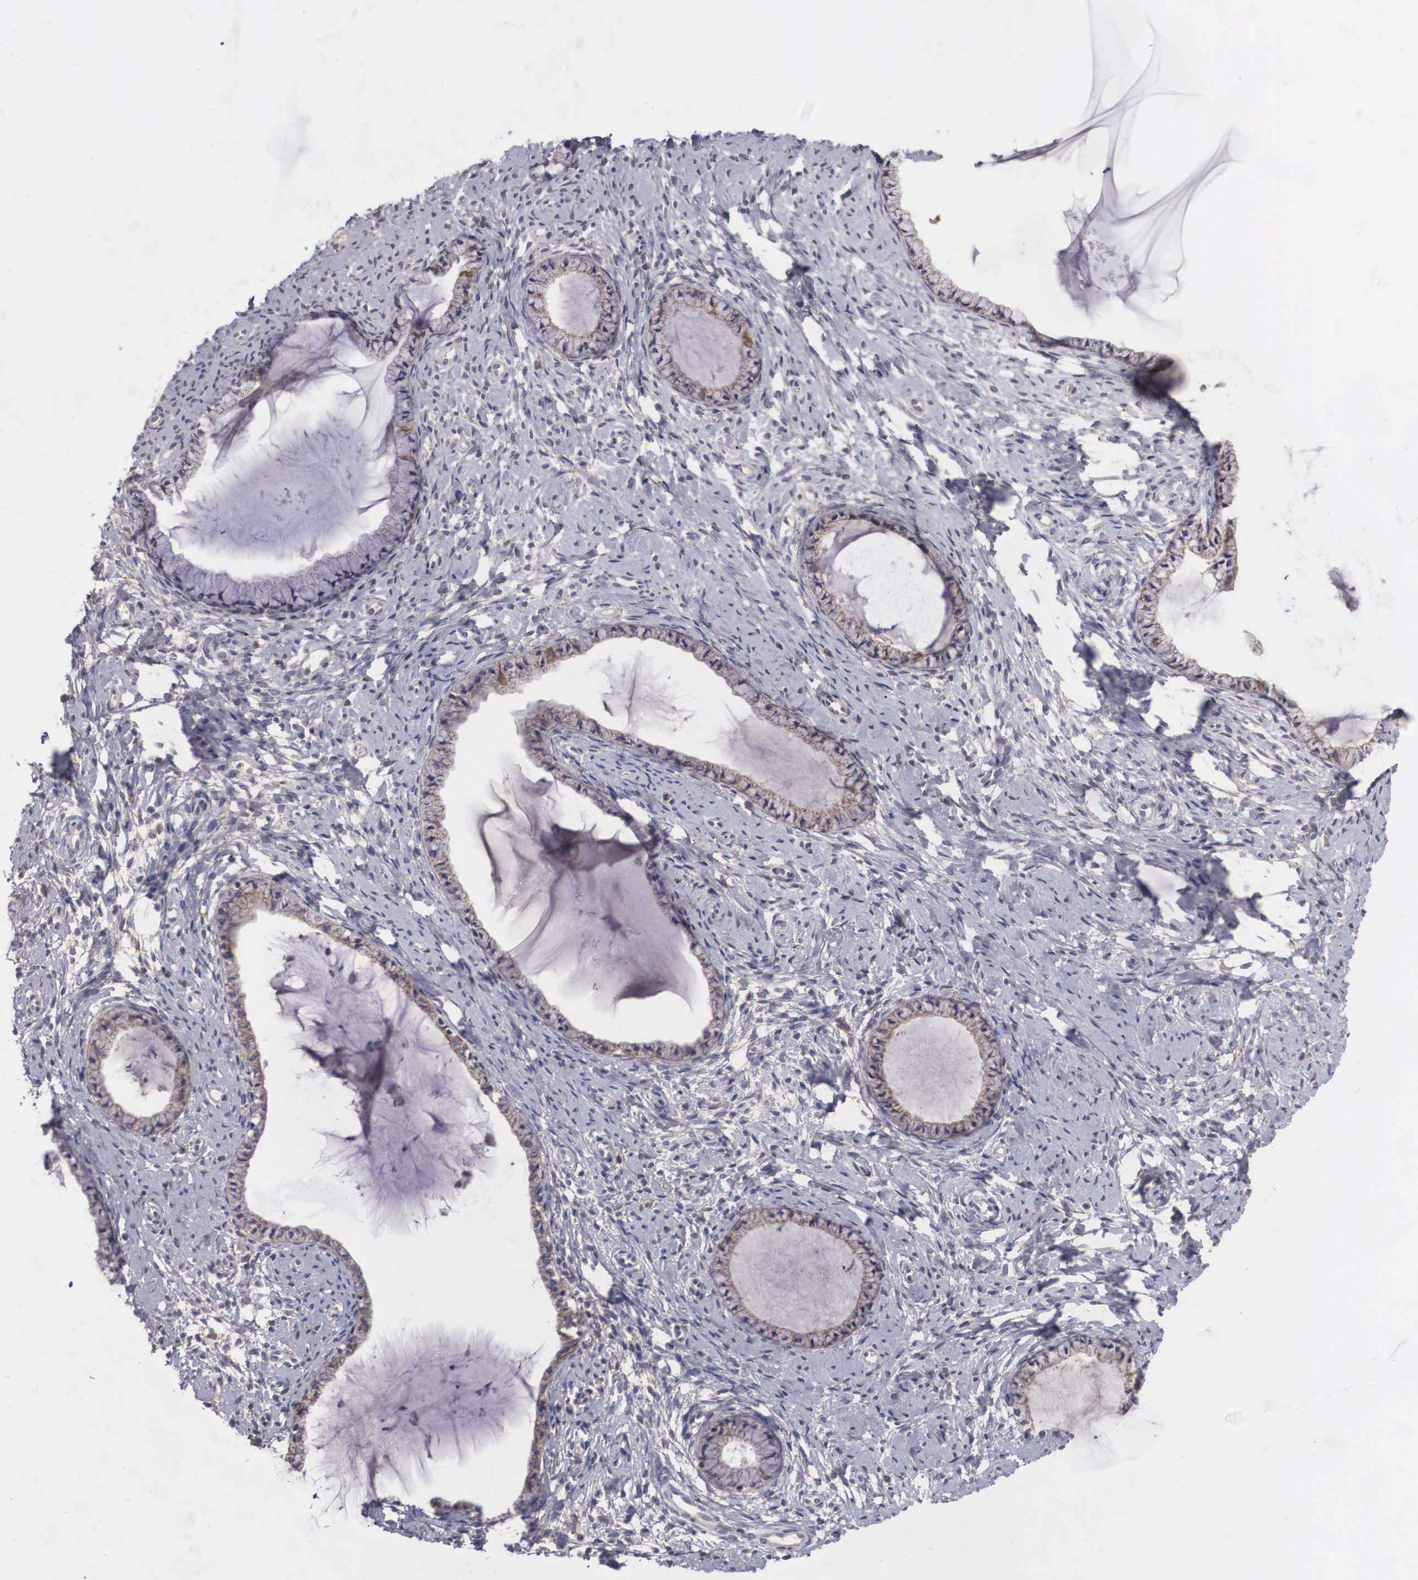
{"staining": {"intensity": "moderate", "quantity": ">75%", "location": "cytoplasmic/membranous"}, "tissue": "cervix", "cell_type": "Glandular cells", "image_type": "normal", "snomed": [{"axis": "morphology", "description": "Normal tissue, NOS"}, {"axis": "topography", "description": "Cervix"}], "caption": "Cervix stained with immunohistochemistry (IHC) displays moderate cytoplasmic/membranous expression in approximately >75% of glandular cells.", "gene": "NREP", "patient": {"sex": "female", "age": 70}}